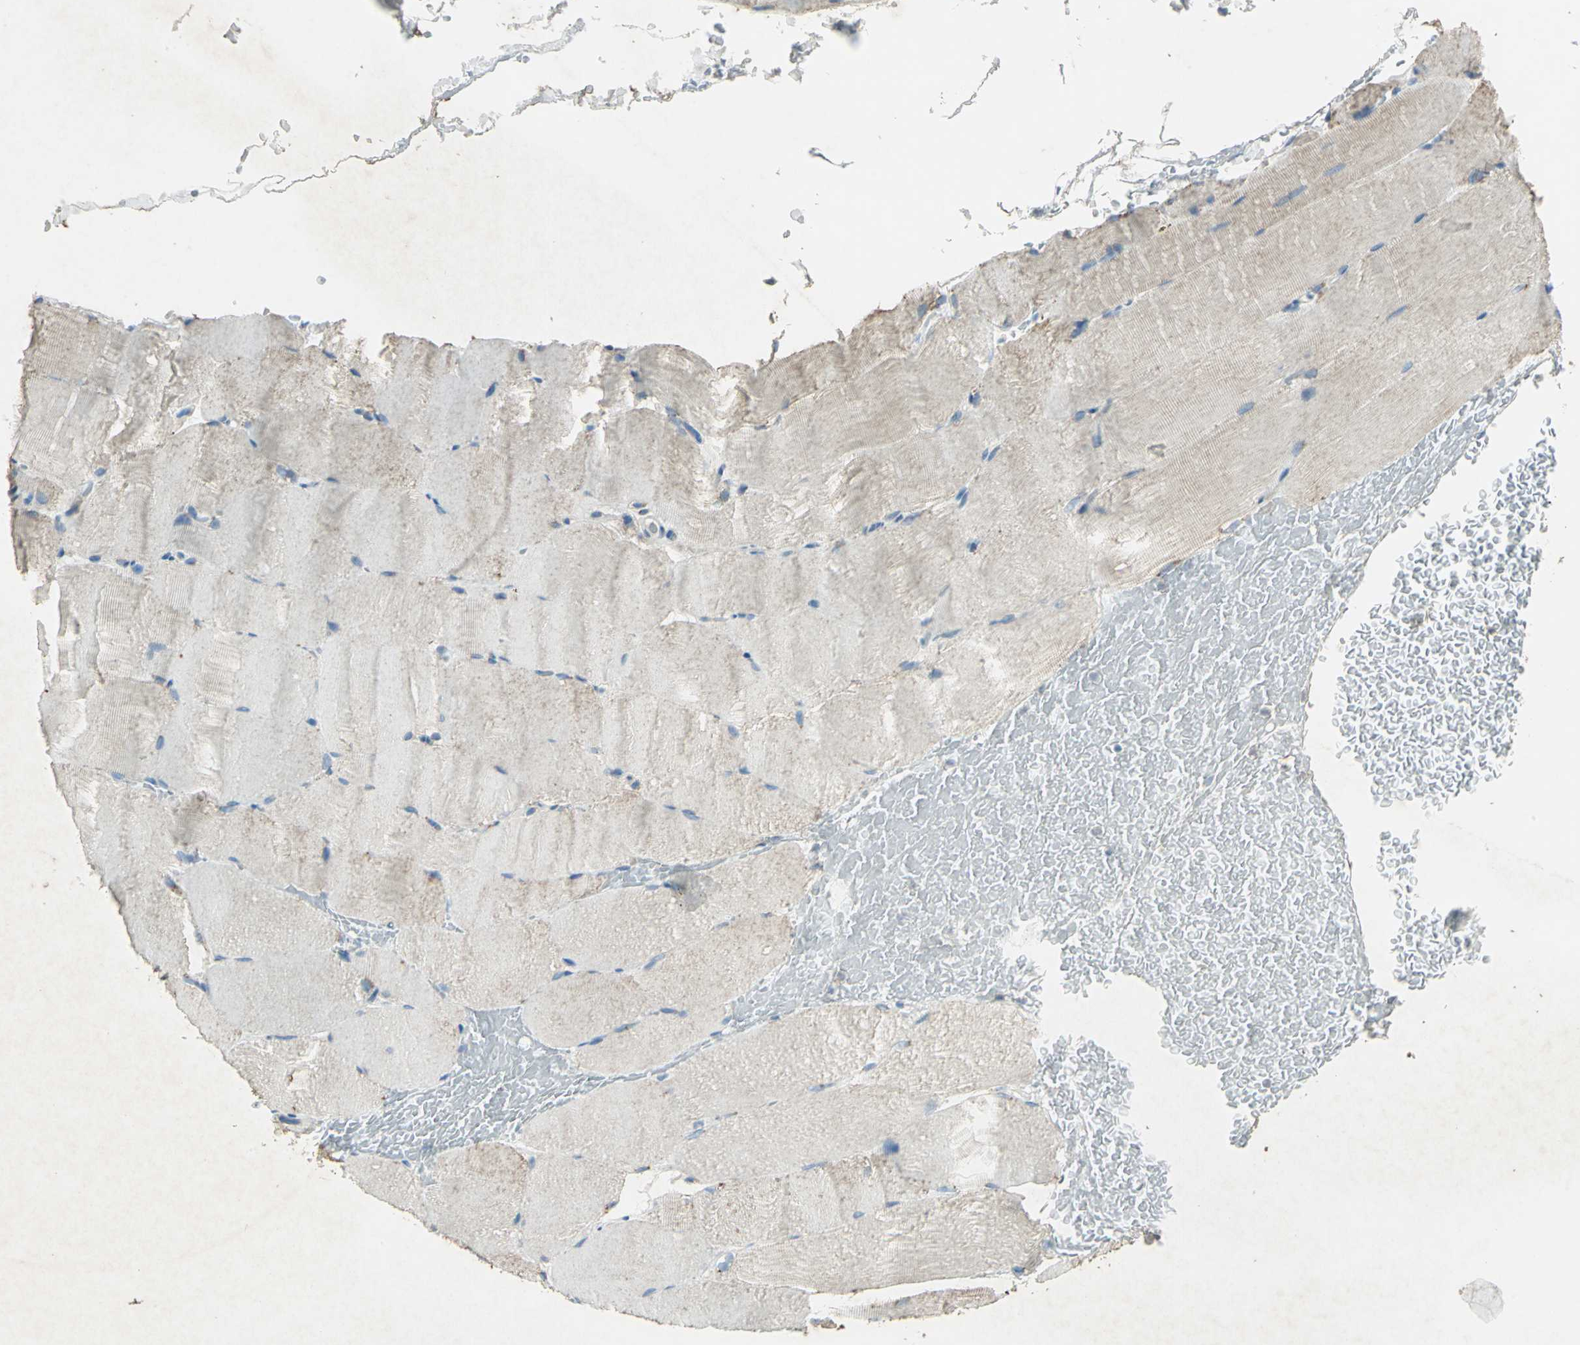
{"staining": {"intensity": "weak", "quantity": "<25%", "location": "cytoplasmic/membranous"}, "tissue": "skeletal muscle", "cell_type": "Myocytes", "image_type": "normal", "snomed": [{"axis": "morphology", "description": "Normal tissue, NOS"}, {"axis": "topography", "description": "Skeletal muscle"}, {"axis": "topography", "description": "Parathyroid gland"}], "caption": "A micrograph of skeletal muscle stained for a protein shows no brown staining in myocytes.", "gene": "CAMK2B", "patient": {"sex": "female", "age": 37}}